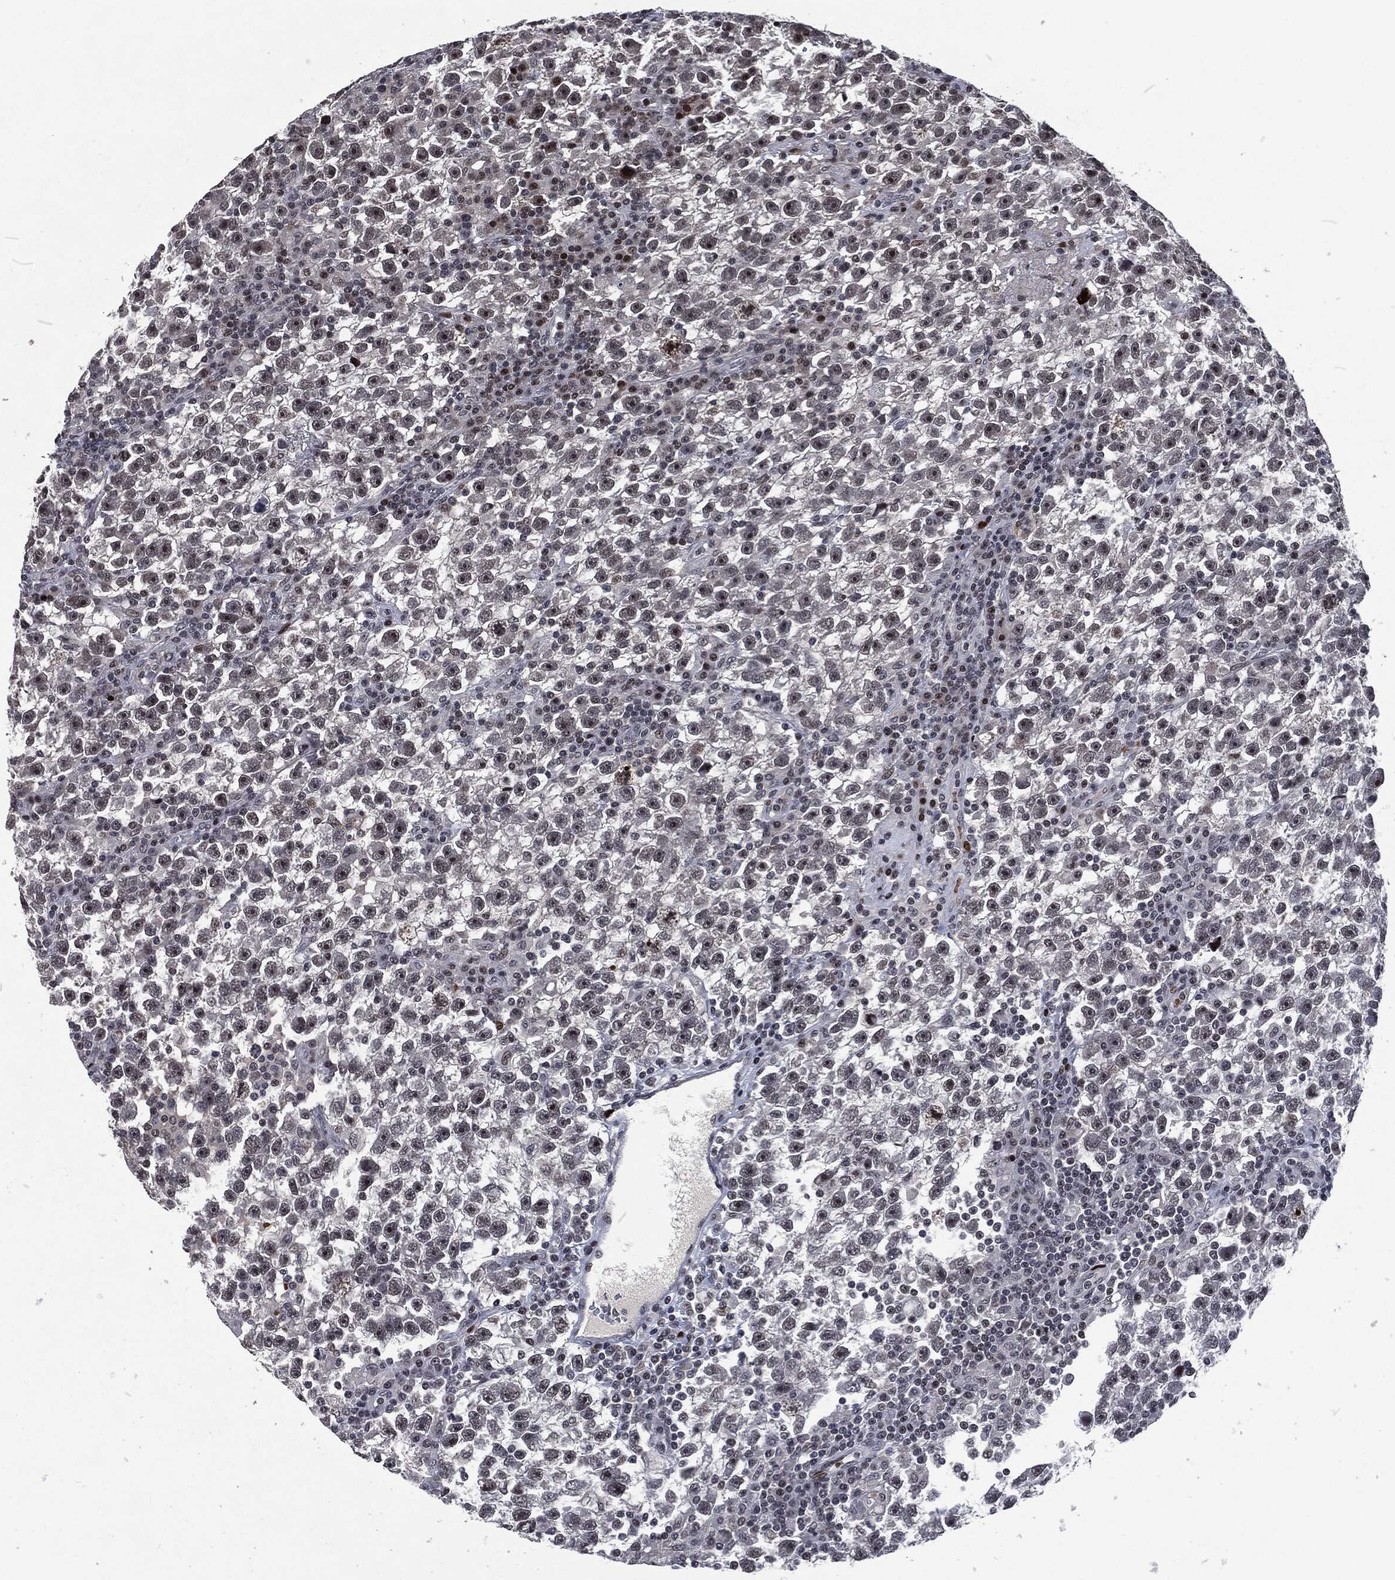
{"staining": {"intensity": "negative", "quantity": "none", "location": "none"}, "tissue": "testis cancer", "cell_type": "Tumor cells", "image_type": "cancer", "snomed": [{"axis": "morphology", "description": "Seminoma, NOS"}, {"axis": "topography", "description": "Testis"}], "caption": "Protein analysis of testis cancer (seminoma) demonstrates no significant staining in tumor cells. (Brightfield microscopy of DAB immunohistochemistry (IHC) at high magnification).", "gene": "EGFR", "patient": {"sex": "male", "age": 47}}